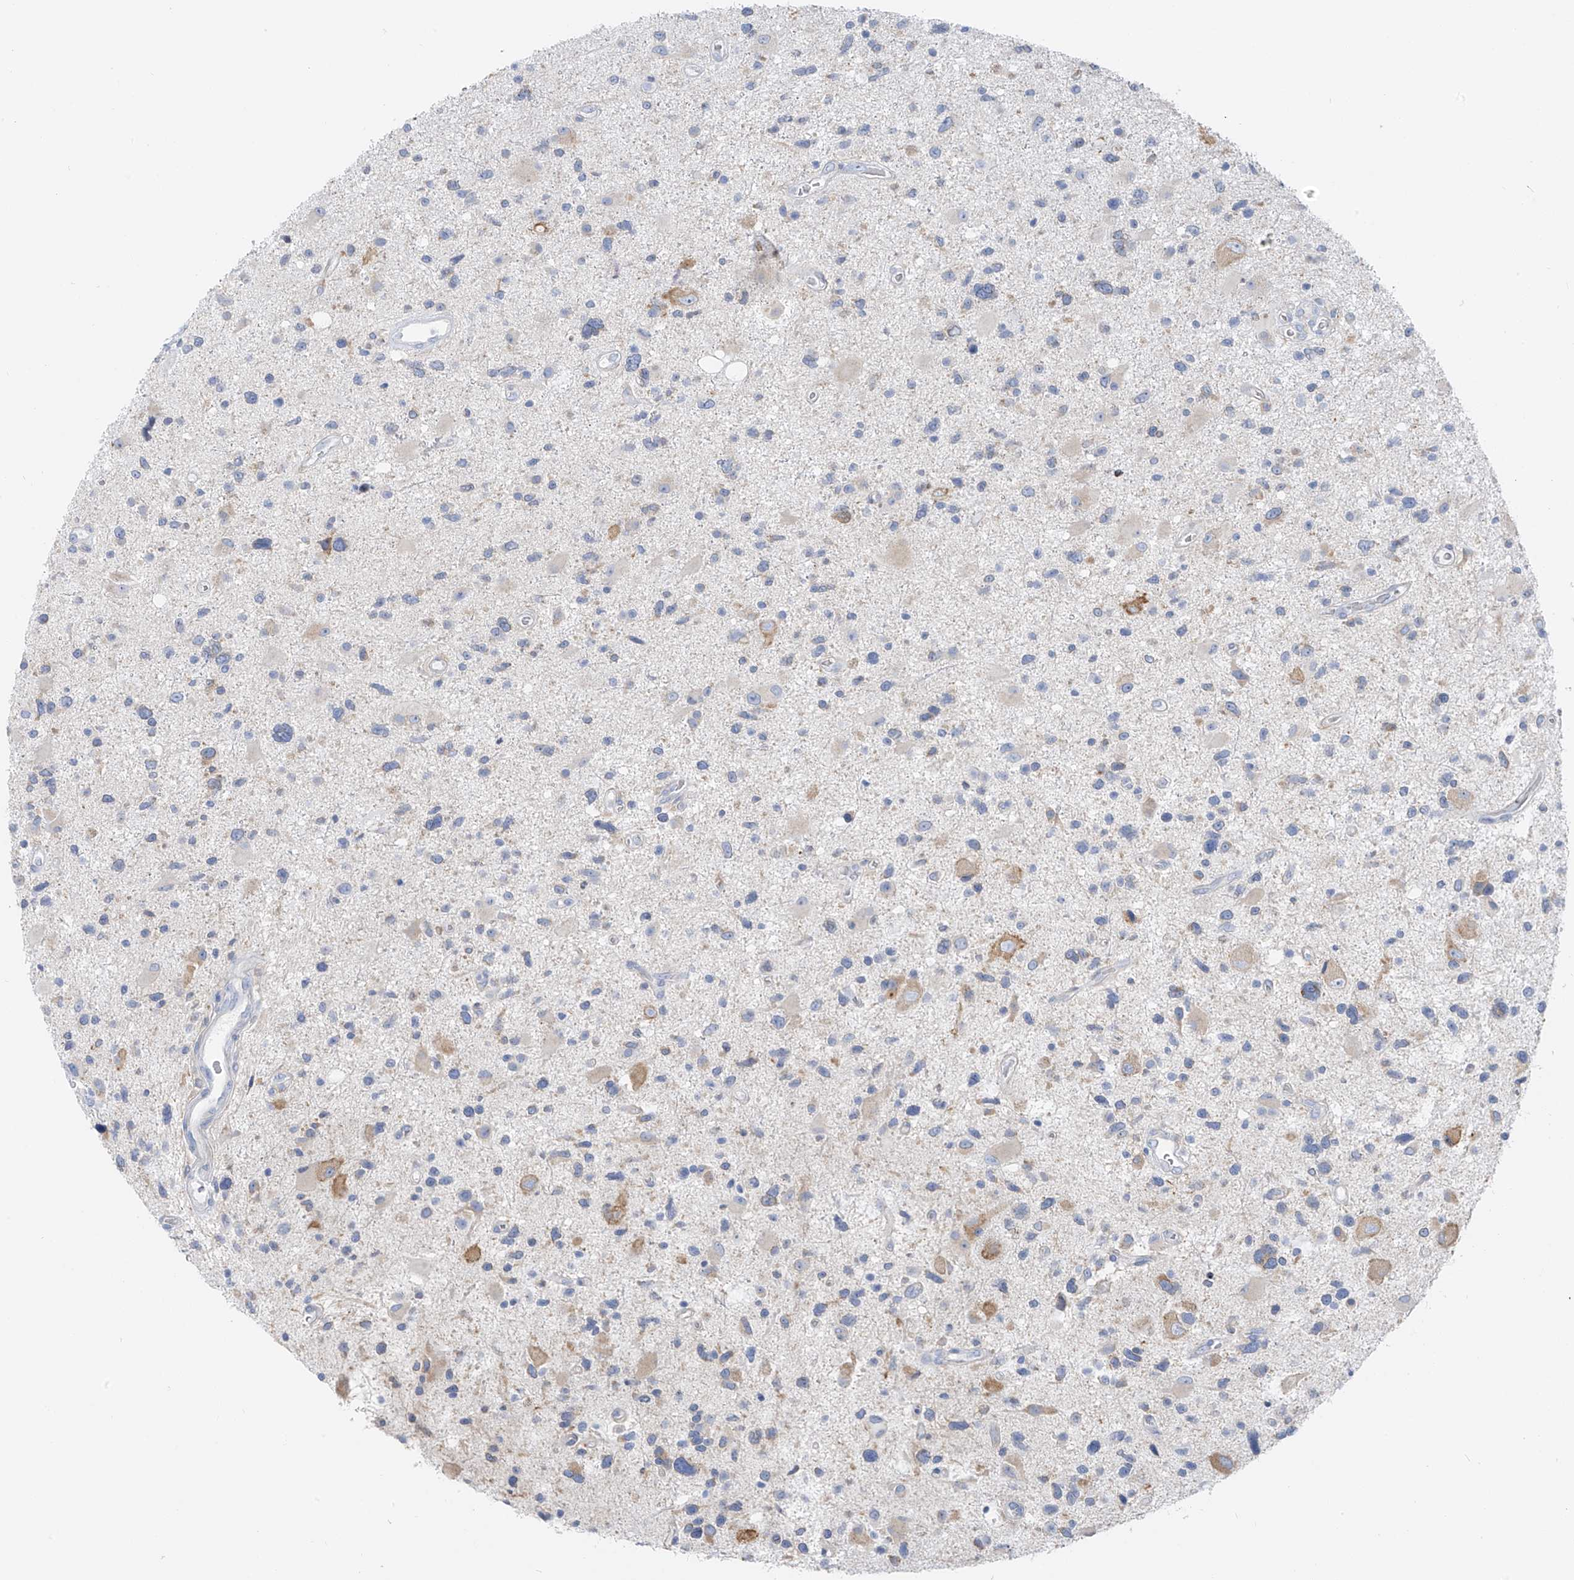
{"staining": {"intensity": "negative", "quantity": "none", "location": "none"}, "tissue": "glioma", "cell_type": "Tumor cells", "image_type": "cancer", "snomed": [{"axis": "morphology", "description": "Glioma, malignant, High grade"}, {"axis": "topography", "description": "Brain"}], "caption": "Human high-grade glioma (malignant) stained for a protein using immunohistochemistry shows no expression in tumor cells.", "gene": "POMGNT2", "patient": {"sex": "male", "age": 33}}